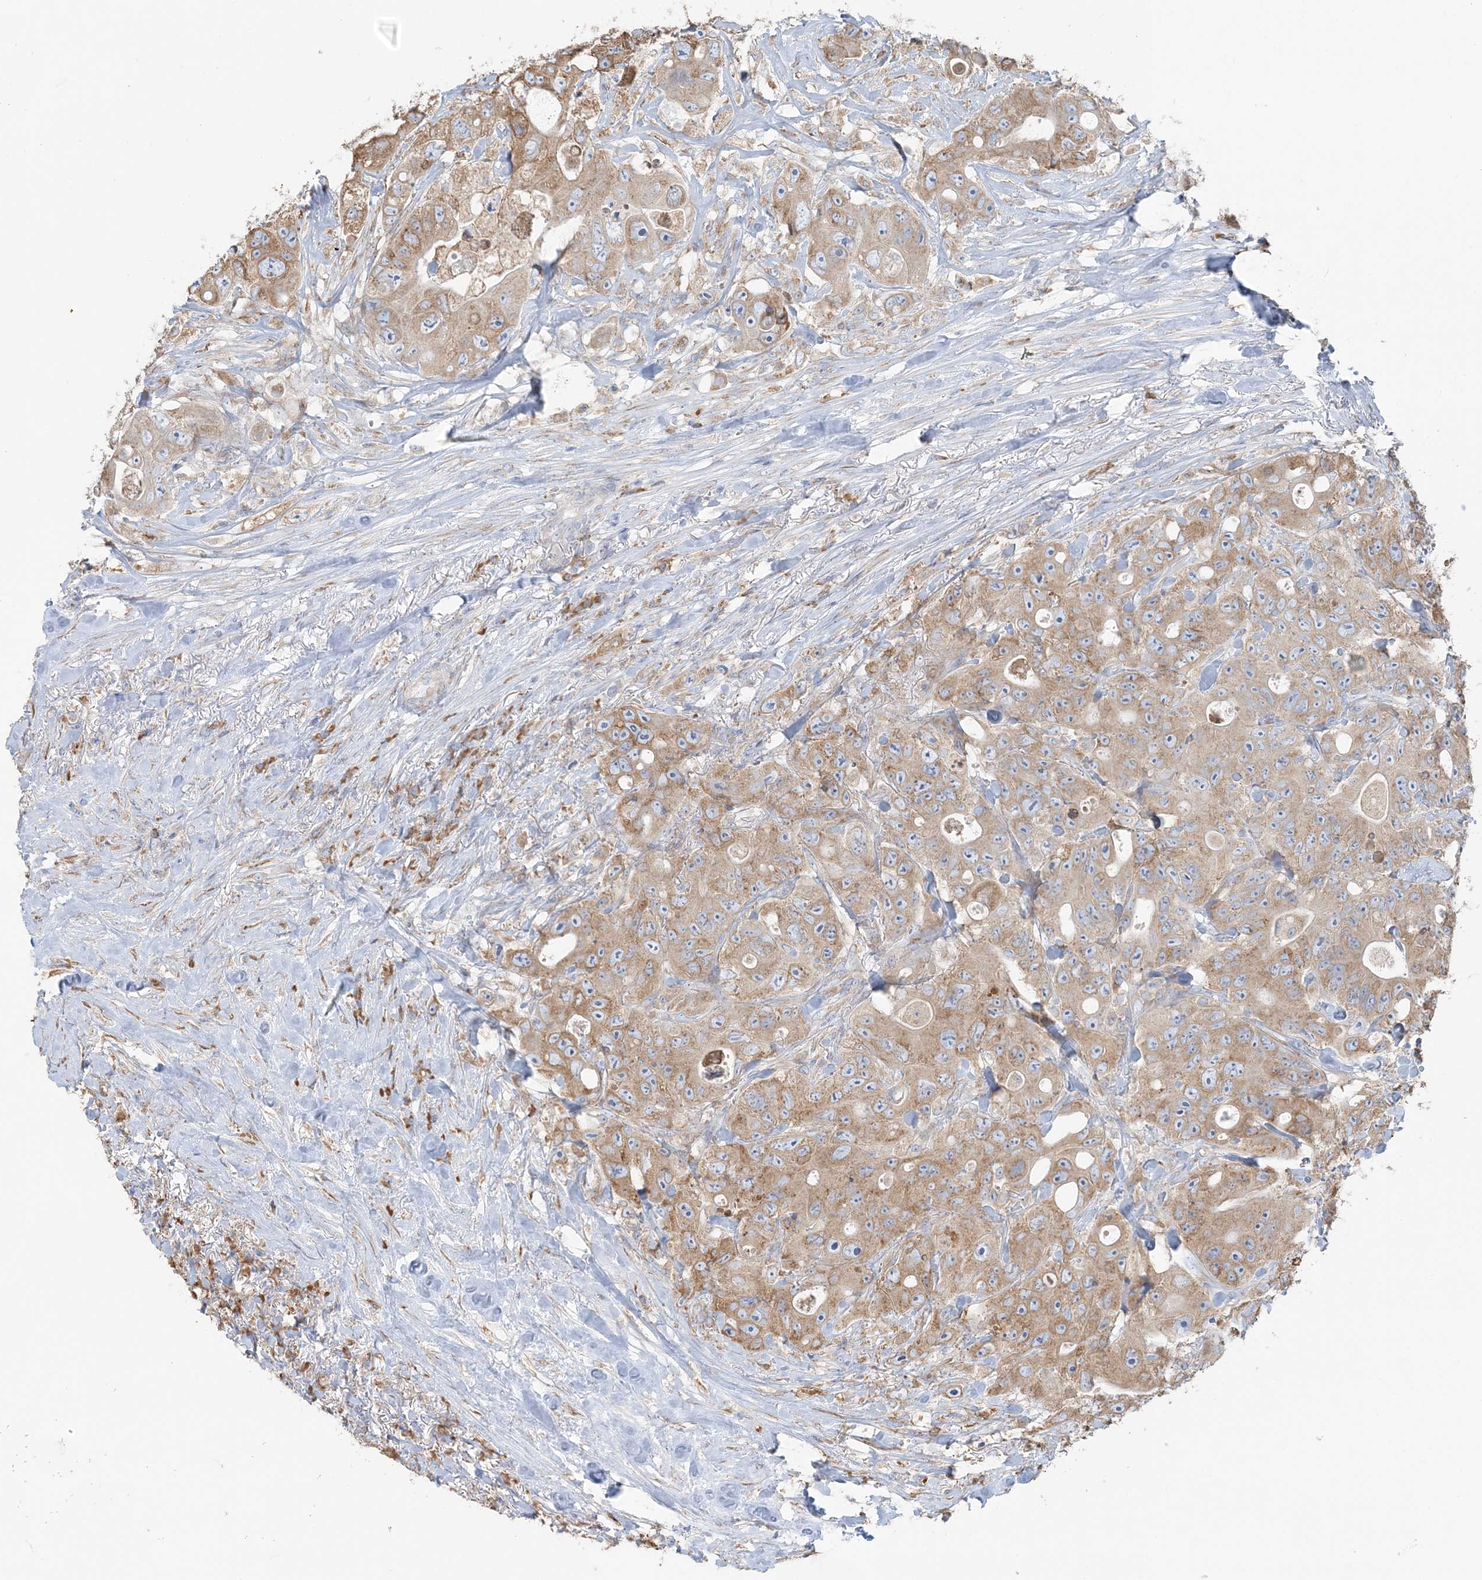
{"staining": {"intensity": "moderate", "quantity": ">75%", "location": "cytoplasmic/membranous"}, "tissue": "colorectal cancer", "cell_type": "Tumor cells", "image_type": "cancer", "snomed": [{"axis": "morphology", "description": "Adenocarcinoma, NOS"}, {"axis": "topography", "description": "Colon"}], "caption": "Protein expression analysis of human adenocarcinoma (colorectal) reveals moderate cytoplasmic/membranous staining in approximately >75% of tumor cells.", "gene": "TBC1D5", "patient": {"sex": "female", "age": 46}}